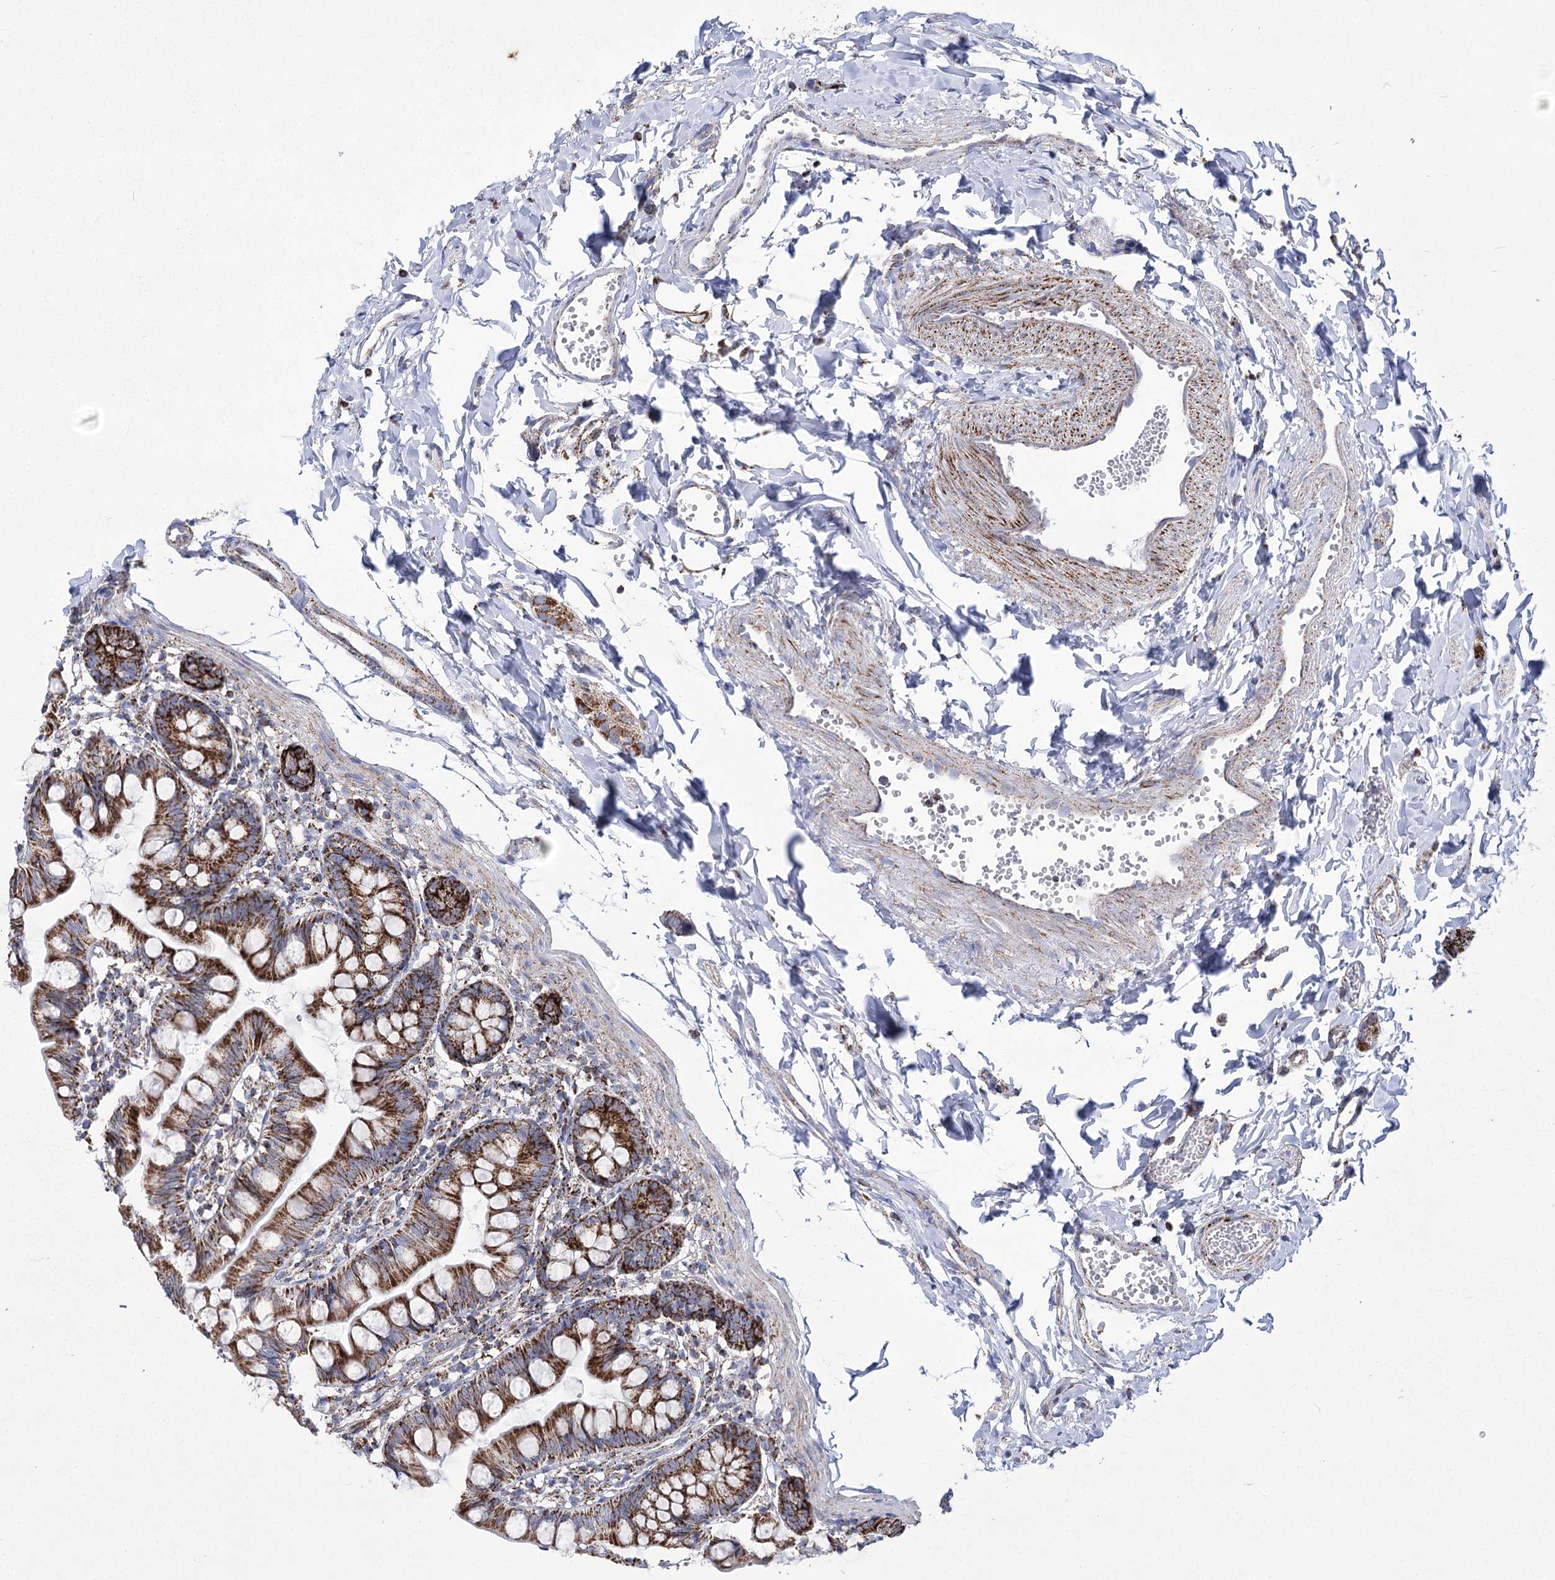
{"staining": {"intensity": "strong", "quantity": ">75%", "location": "cytoplasmic/membranous"}, "tissue": "small intestine", "cell_type": "Glandular cells", "image_type": "normal", "snomed": [{"axis": "morphology", "description": "Normal tissue, NOS"}, {"axis": "topography", "description": "Small intestine"}], "caption": "Brown immunohistochemical staining in unremarkable human small intestine displays strong cytoplasmic/membranous expression in about >75% of glandular cells. The staining was performed using DAB to visualize the protein expression in brown, while the nuclei were stained in blue with hematoxylin (Magnification: 20x).", "gene": "PDHB", "patient": {"sex": "male", "age": 7}}